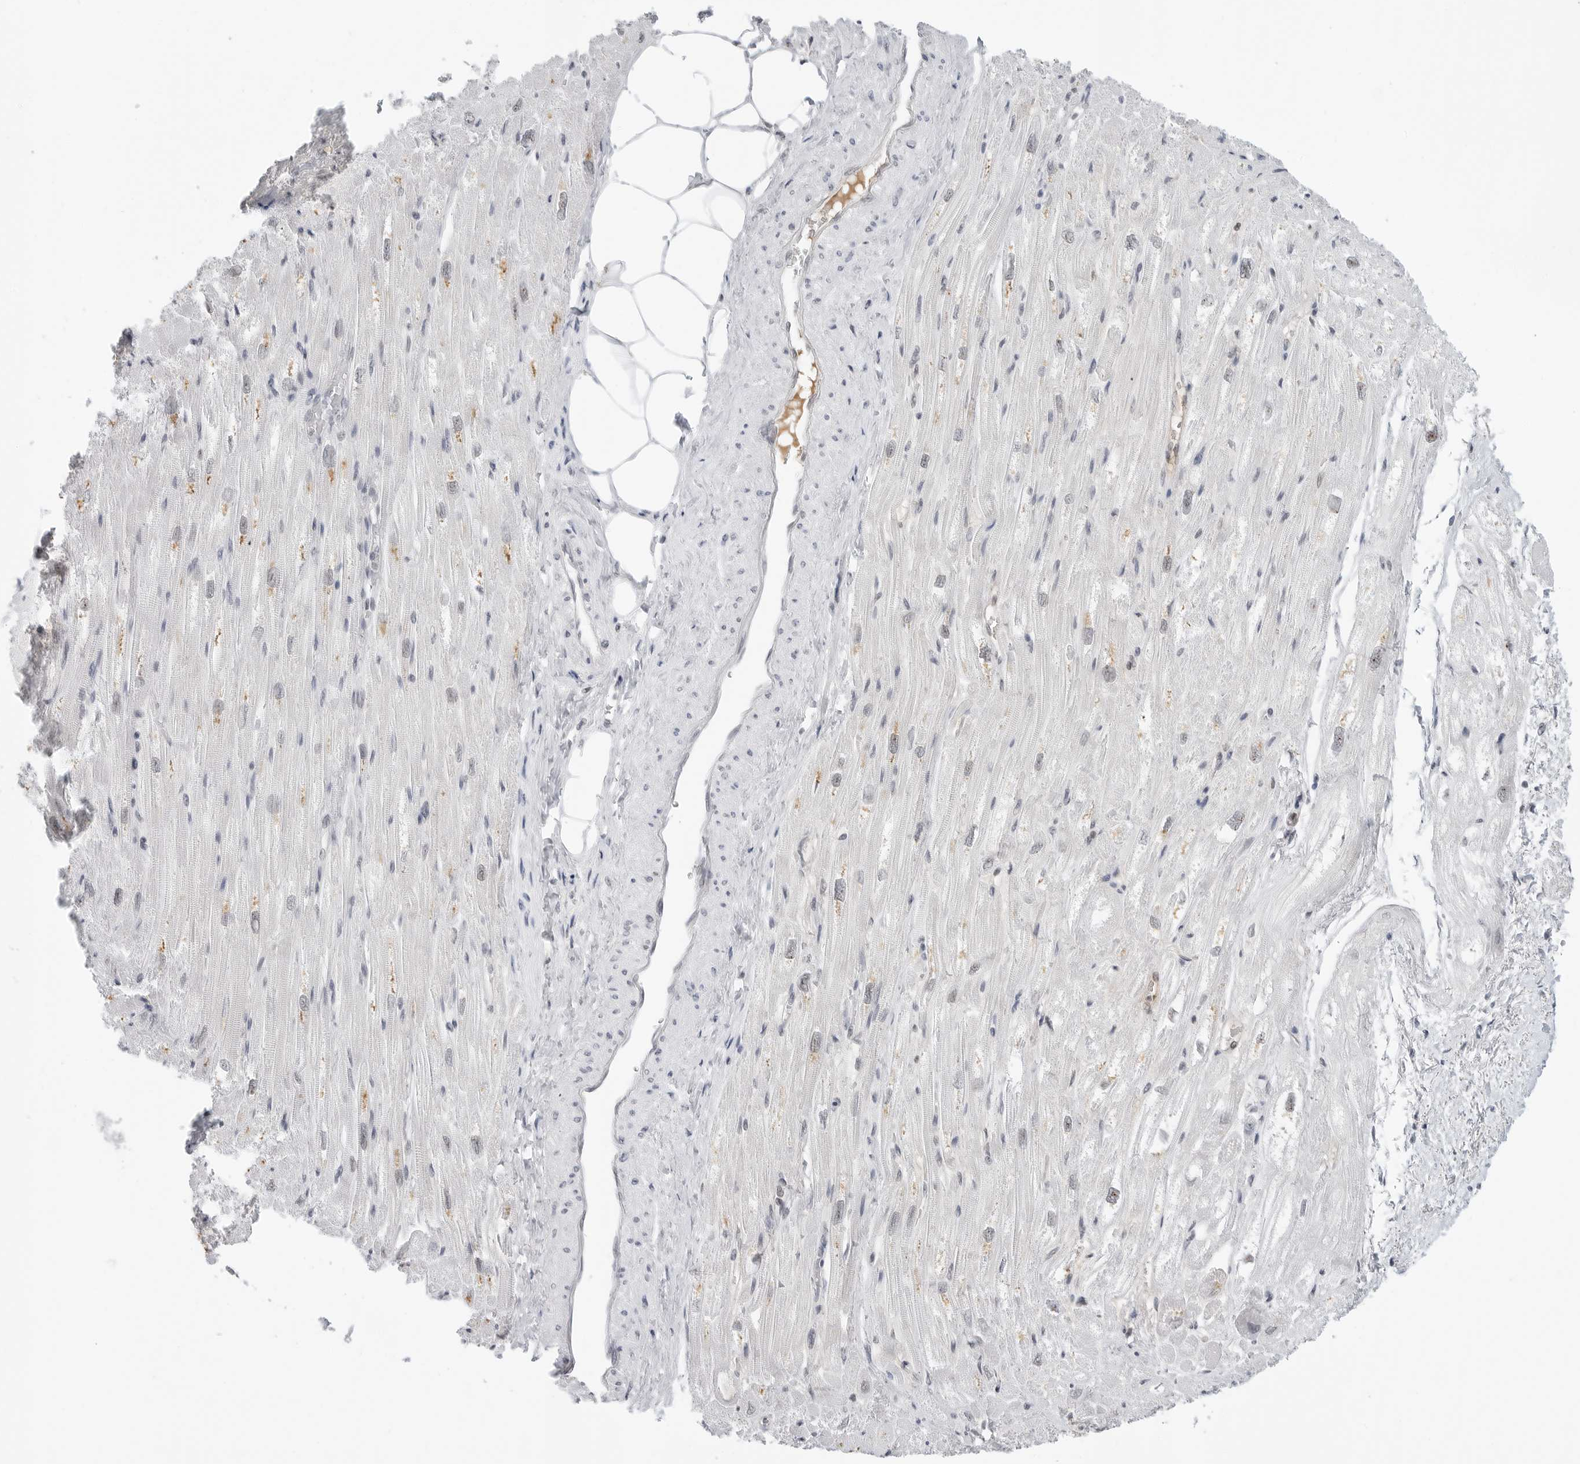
{"staining": {"intensity": "moderate", "quantity": "<25%", "location": "cytoplasmic/membranous"}, "tissue": "heart muscle", "cell_type": "Cardiomyocytes", "image_type": "normal", "snomed": [{"axis": "morphology", "description": "Normal tissue, NOS"}, {"axis": "topography", "description": "Heart"}], "caption": "This histopathology image reveals benign heart muscle stained with immunohistochemistry to label a protein in brown. The cytoplasmic/membranous of cardiomyocytes show moderate positivity for the protein. Nuclei are counter-stained blue.", "gene": "WRAP53", "patient": {"sex": "male", "age": 50}}